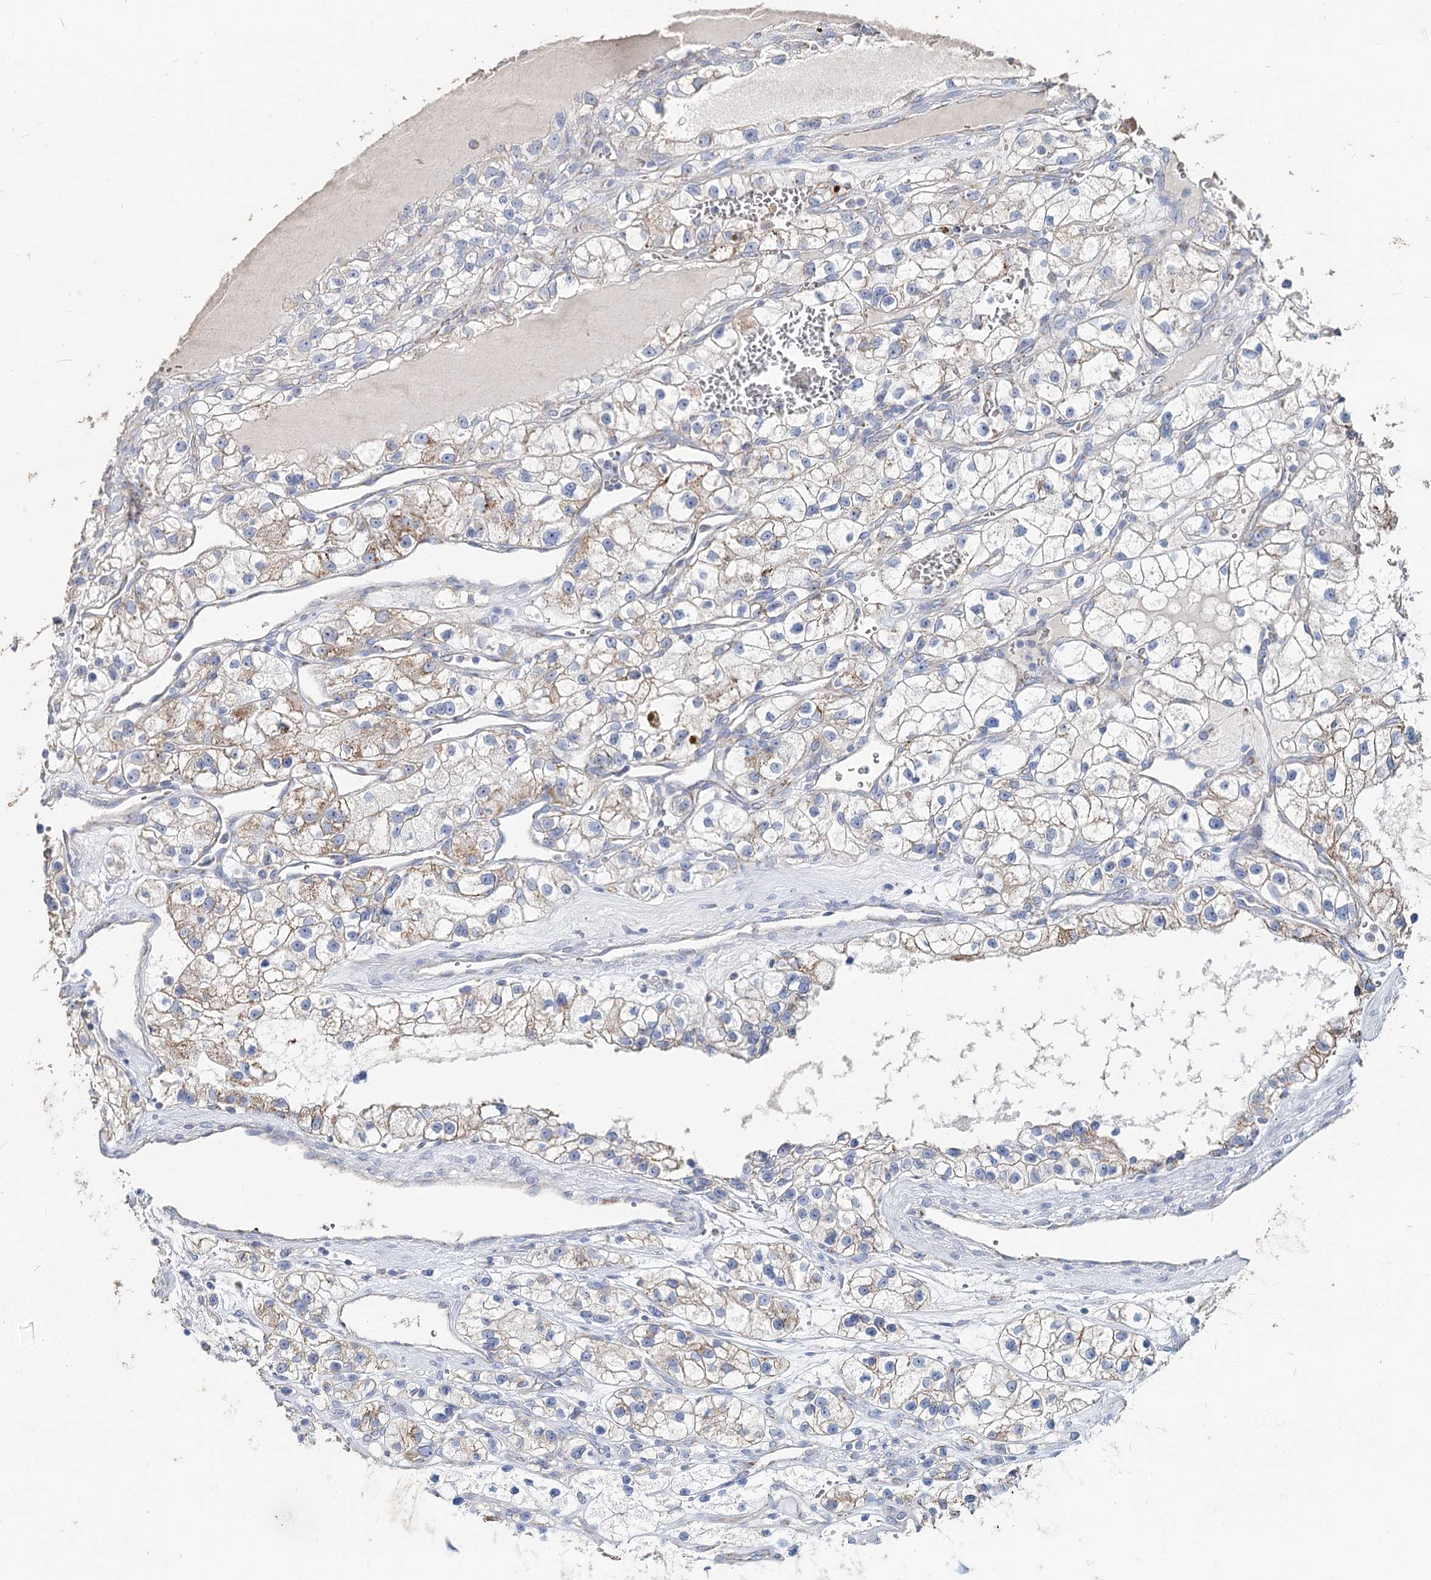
{"staining": {"intensity": "weak", "quantity": "25%-75%", "location": "cytoplasmic/membranous"}, "tissue": "renal cancer", "cell_type": "Tumor cells", "image_type": "cancer", "snomed": [{"axis": "morphology", "description": "Adenocarcinoma, NOS"}, {"axis": "topography", "description": "Kidney"}], "caption": "A low amount of weak cytoplasmic/membranous expression is seen in approximately 25%-75% of tumor cells in renal cancer (adenocarcinoma) tissue.", "gene": "MCCC2", "patient": {"sex": "female", "age": 57}}